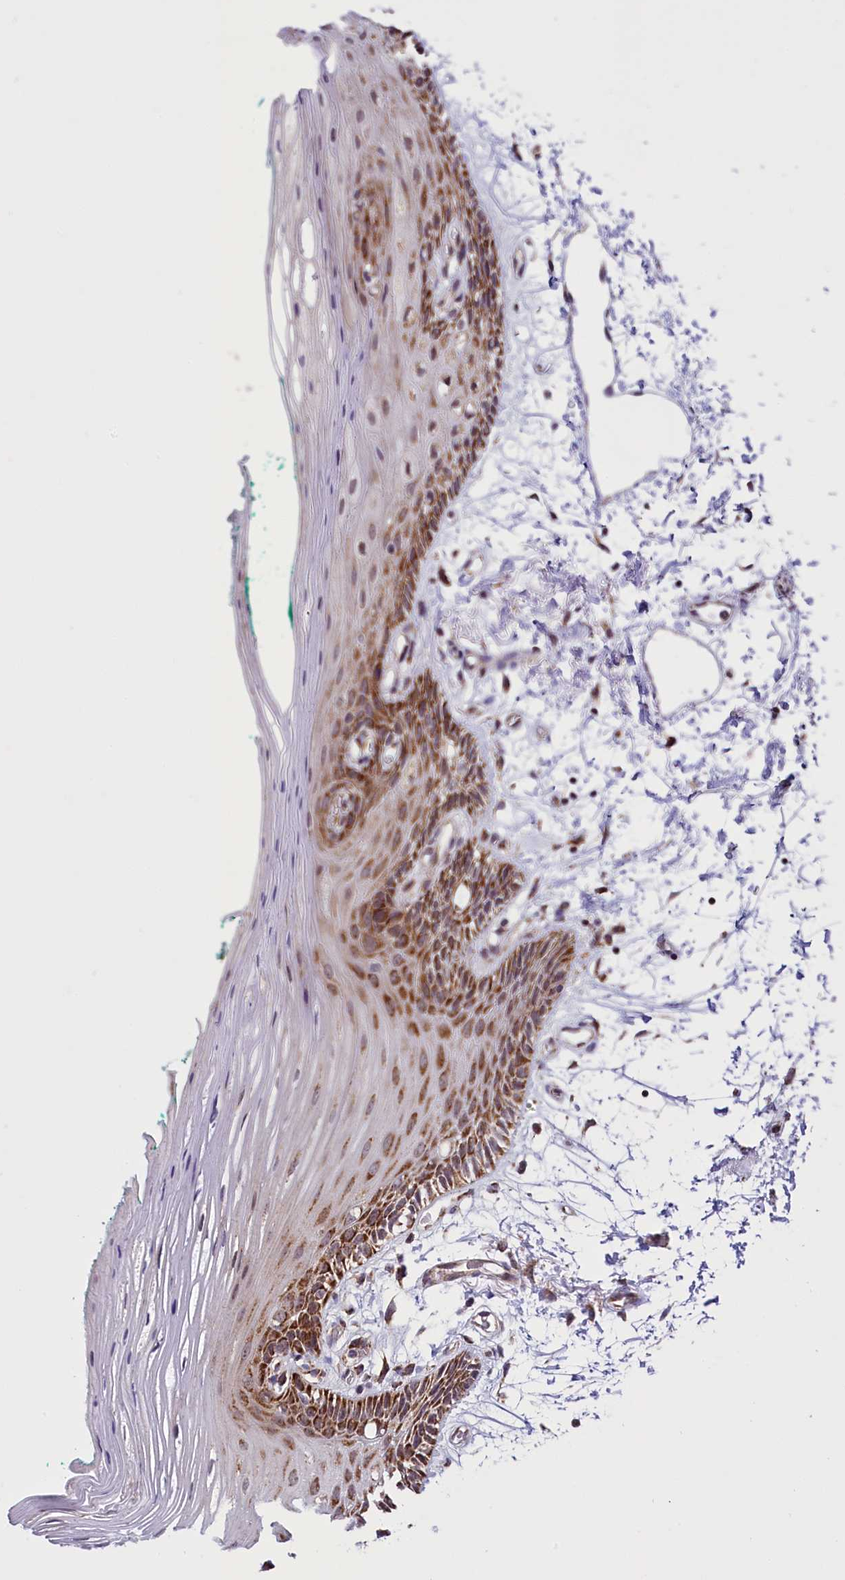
{"staining": {"intensity": "moderate", "quantity": ">75%", "location": "cytoplasmic/membranous"}, "tissue": "oral mucosa", "cell_type": "Squamous epithelial cells", "image_type": "normal", "snomed": [{"axis": "morphology", "description": "Normal tissue, NOS"}, {"axis": "topography", "description": "Skeletal muscle"}, {"axis": "topography", "description": "Oral tissue"}, {"axis": "topography", "description": "Peripheral nerve tissue"}], "caption": "About >75% of squamous epithelial cells in benign oral mucosa reveal moderate cytoplasmic/membranous protein staining as visualized by brown immunohistochemical staining.", "gene": "NDUFS5", "patient": {"sex": "female", "age": 84}}